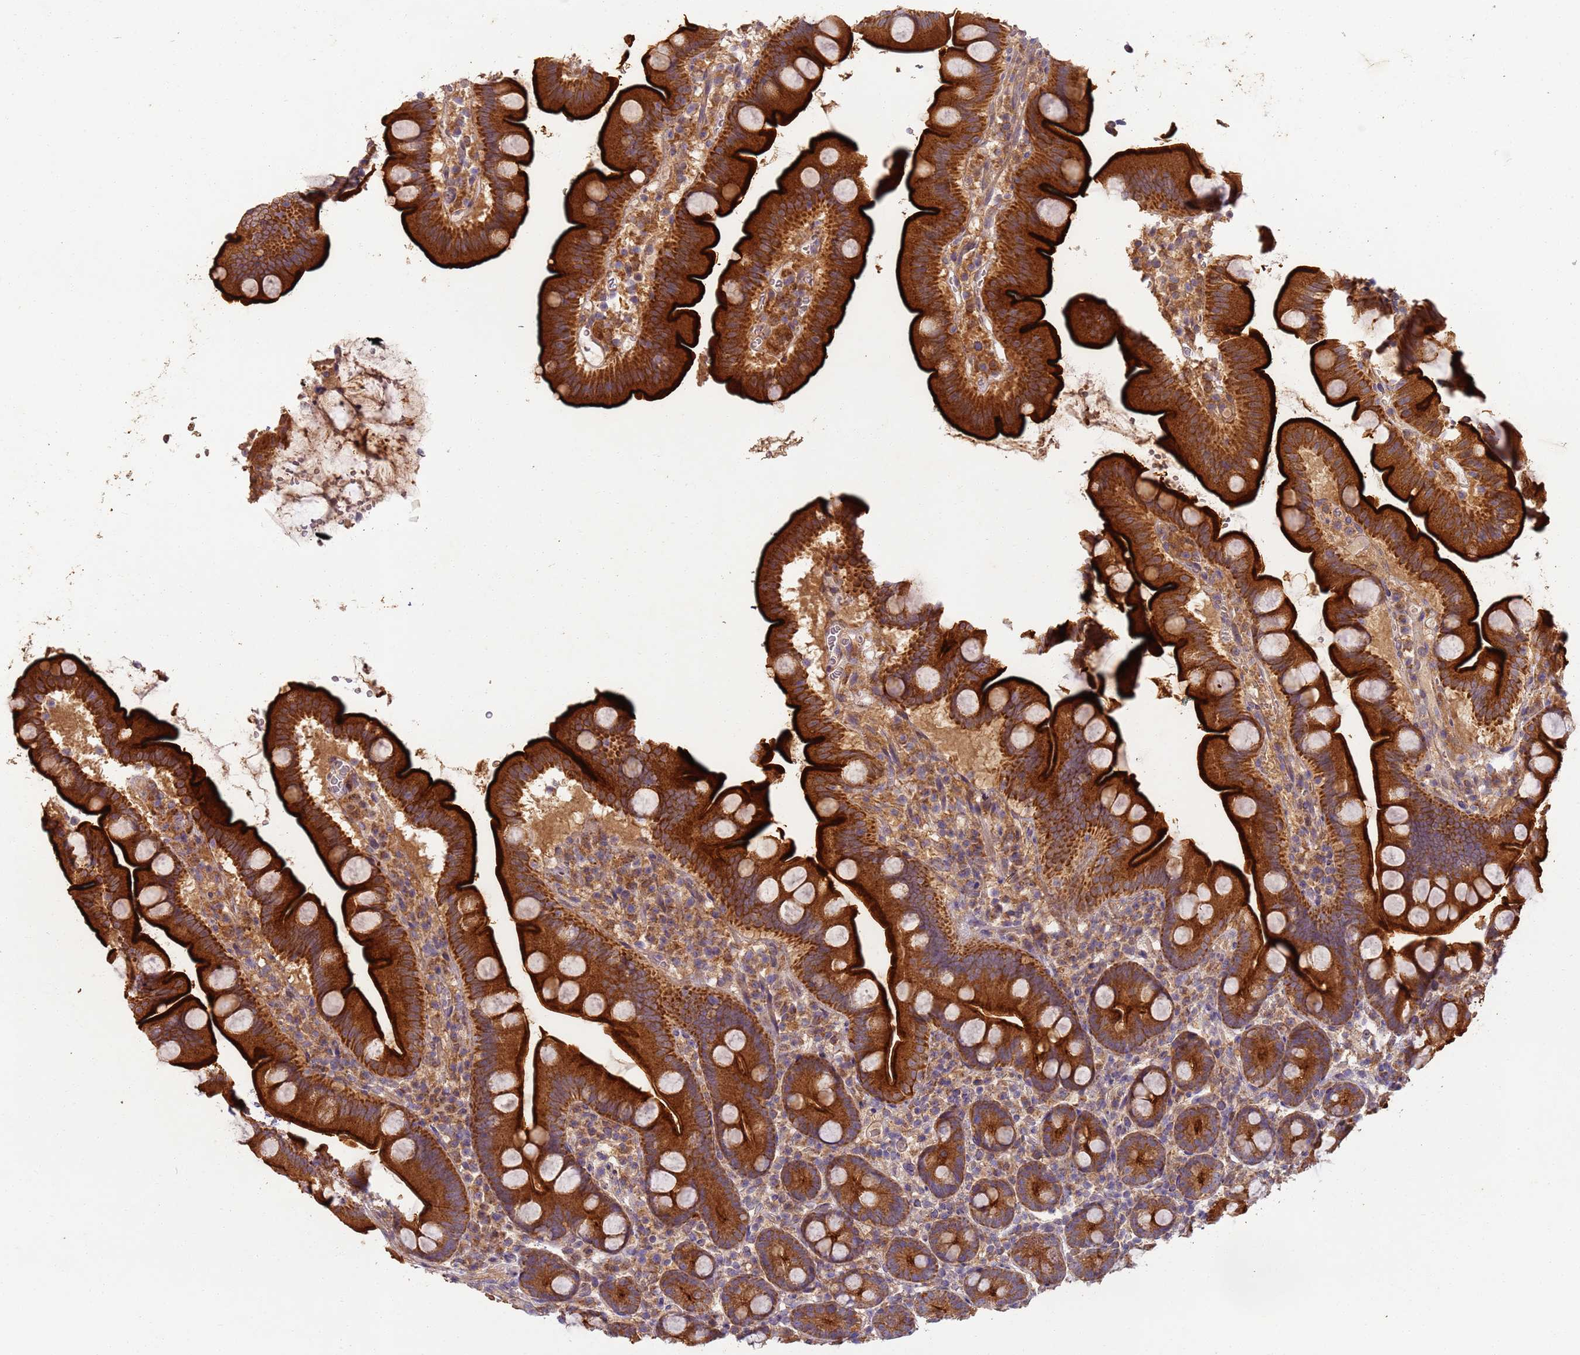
{"staining": {"intensity": "strong", "quantity": ">75%", "location": "cytoplasmic/membranous"}, "tissue": "small intestine", "cell_type": "Glandular cells", "image_type": "normal", "snomed": [{"axis": "morphology", "description": "Normal tissue, NOS"}, {"axis": "topography", "description": "Small intestine"}], "caption": "Small intestine stained with DAB (3,3'-diaminobenzidine) IHC displays high levels of strong cytoplasmic/membranous positivity in about >75% of glandular cells.", "gene": "TIGAR", "patient": {"sex": "female", "age": 68}}